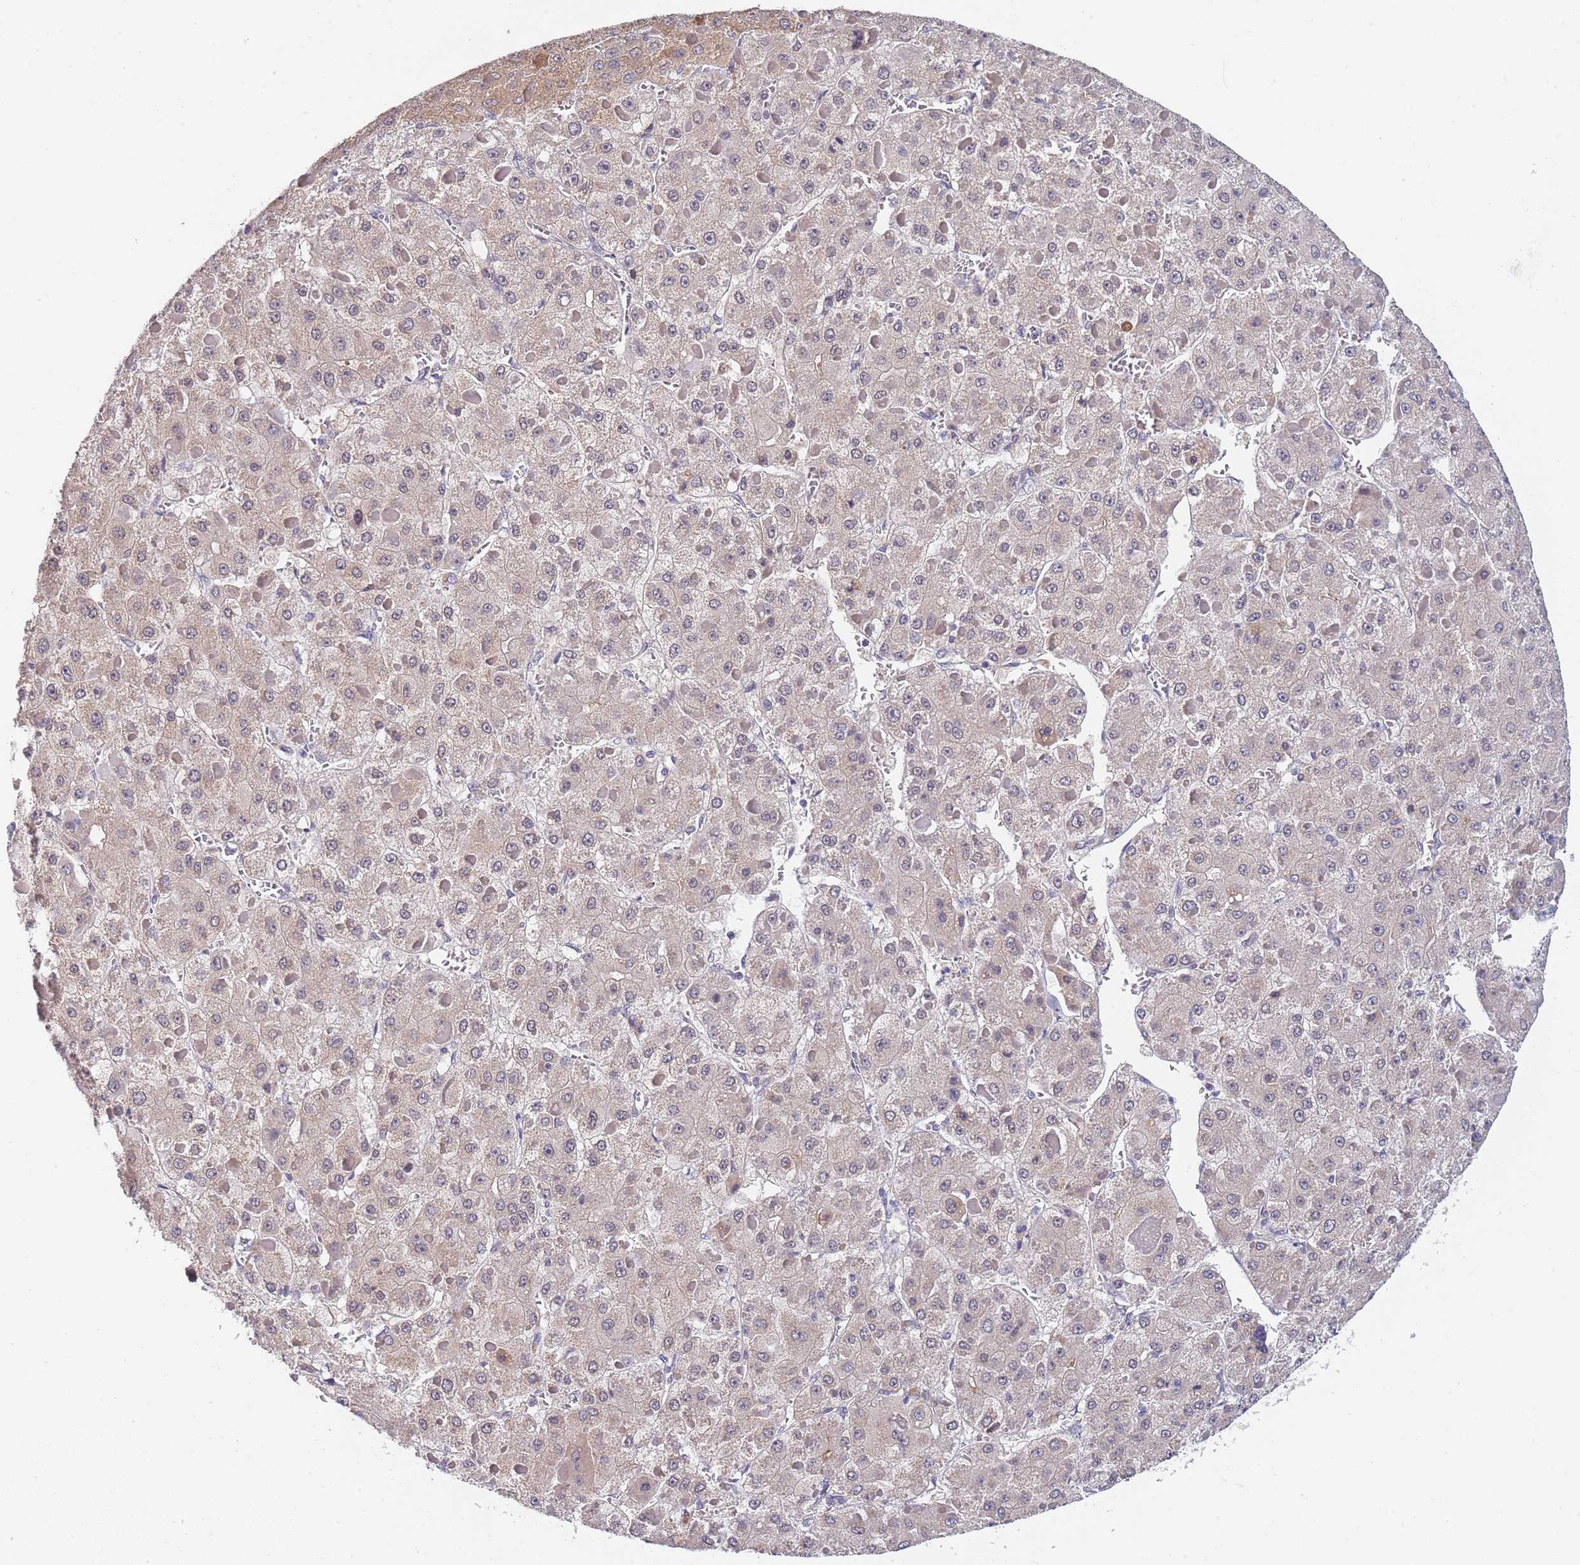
{"staining": {"intensity": "negative", "quantity": "none", "location": "none"}, "tissue": "liver cancer", "cell_type": "Tumor cells", "image_type": "cancer", "snomed": [{"axis": "morphology", "description": "Carcinoma, Hepatocellular, NOS"}, {"axis": "topography", "description": "Liver"}], "caption": "High magnification brightfield microscopy of liver cancer stained with DAB (3,3'-diaminobenzidine) (brown) and counterstained with hematoxylin (blue): tumor cells show no significant expression.", "gene": "B4GALT4", "patient": {"sex": "female", "age": 73}}